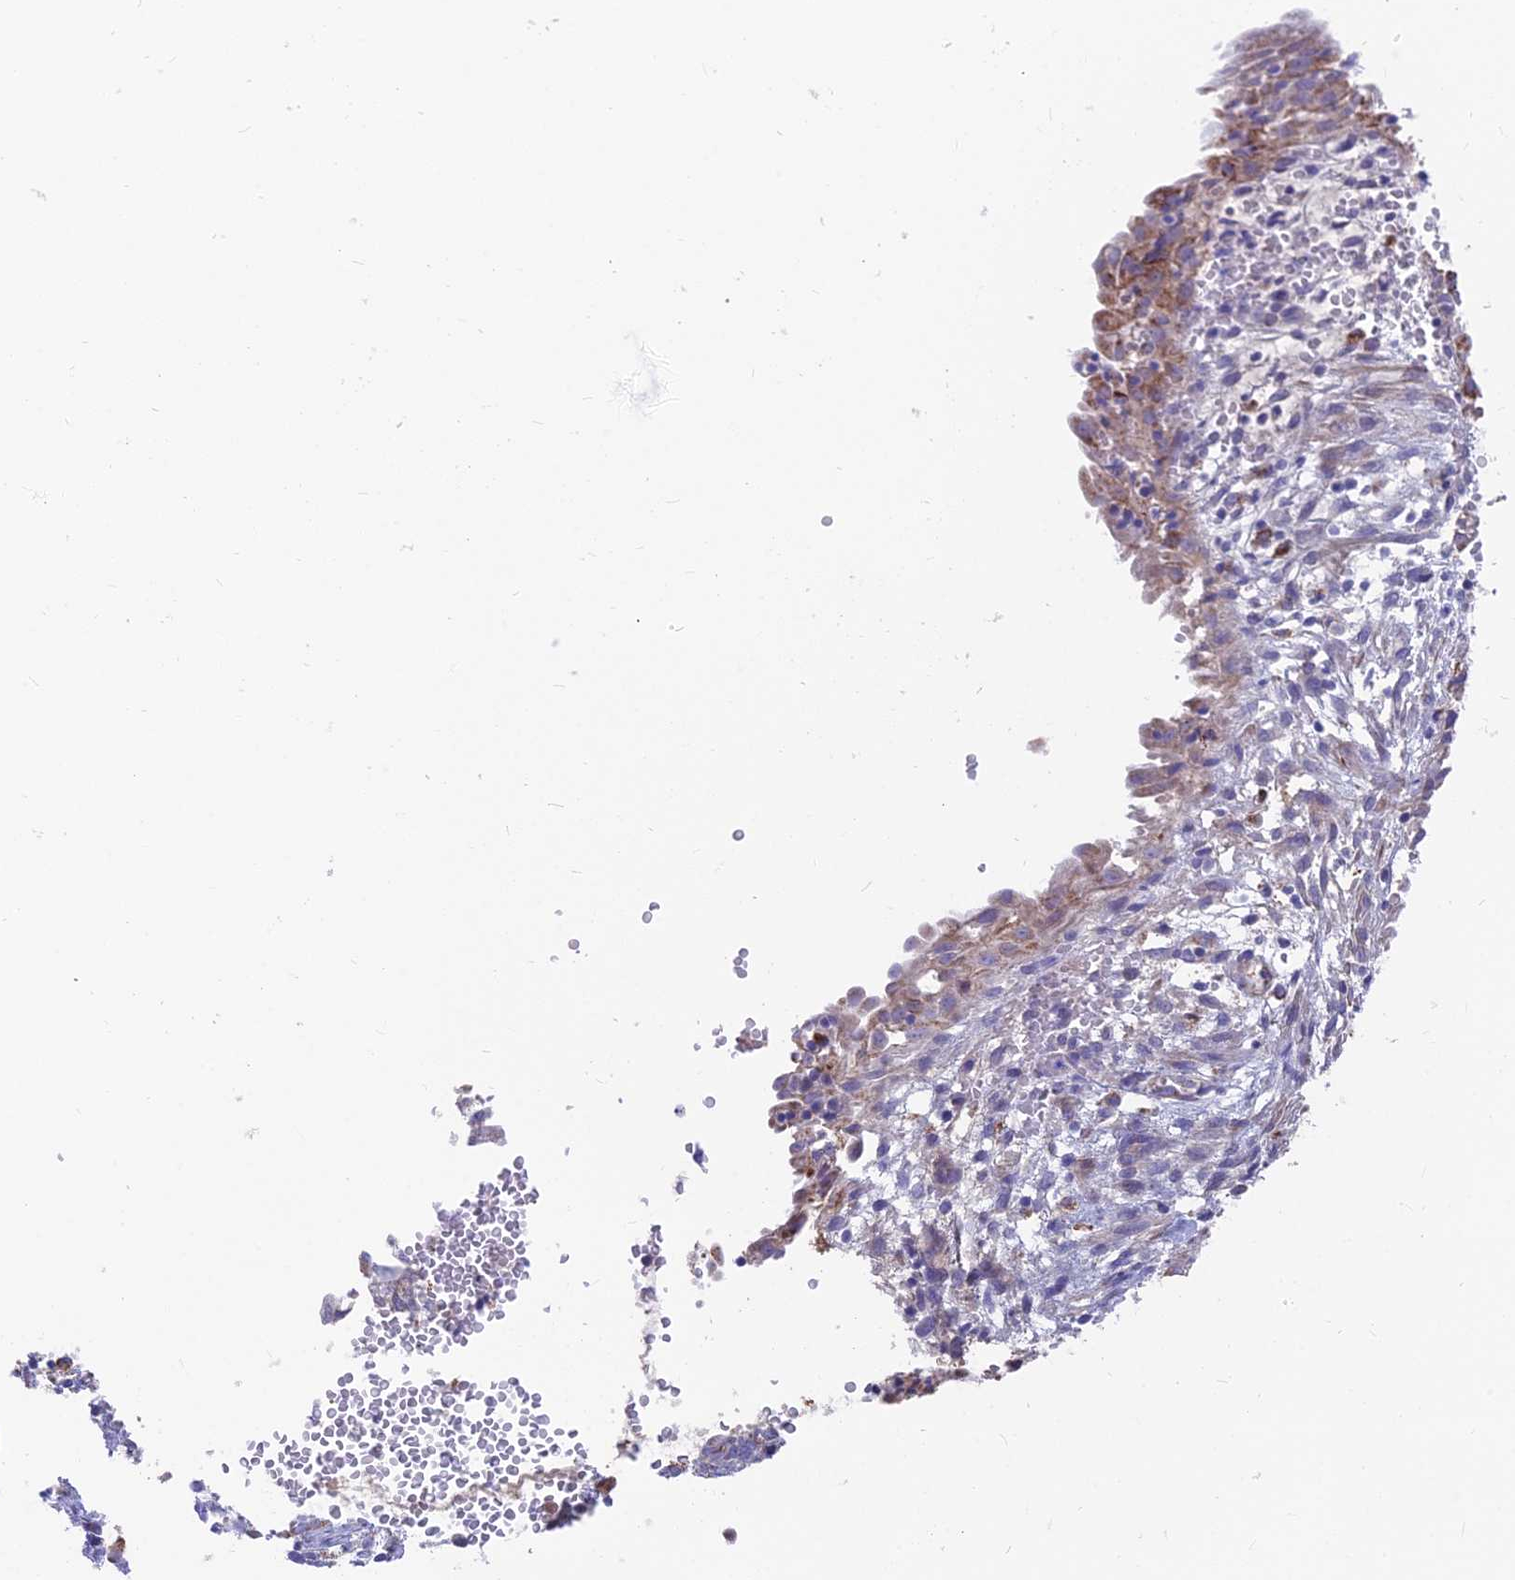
{"staining": {"intensity": "moderate", "quantity": "<25%", "location": "cytoplasmic/membranous"}, "tissue": "endometrial cancer", "cell_type": "Tumor cells", "image_type": "cancer", "snomed": [{"axis": "morphology", "description": "Adenocarcinoma, NOS"}, {"axis": "topography", "description": "Endometrium"}], "caption": "Immunohistochemistry of human endometrial adenocarcinoma exhibits low levels of moderate cytoplasmic/membranous expression in about <25% of tumor cells.", "gene": "TIGD6", "patient": {"sex": "female", "age": 79}}